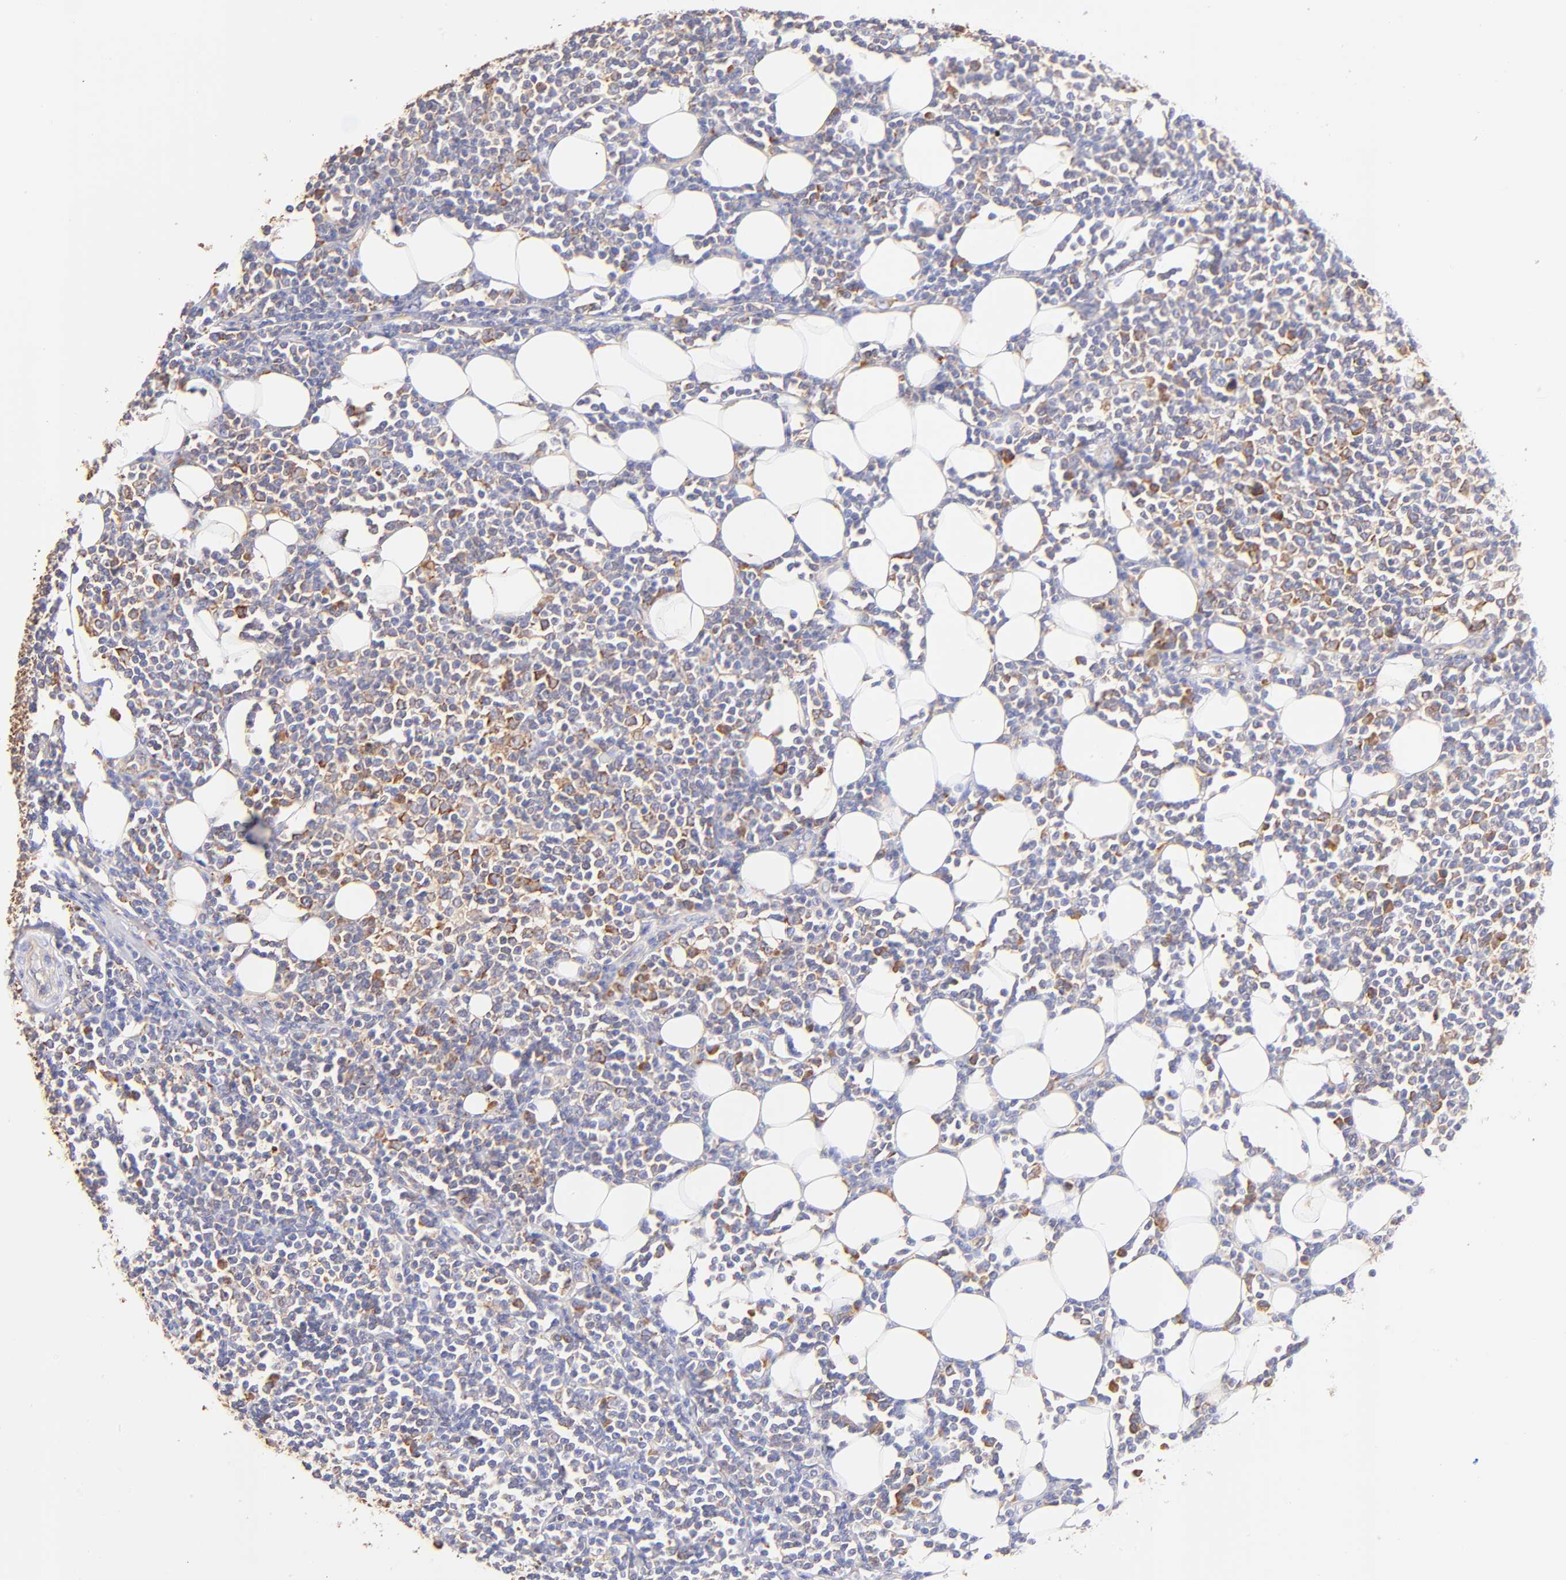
{"staining": {"intensity": "weak", "quantity": "<25%", "location": "cytoplasmic/membranous"}, "tissue": "lymphoma", "cell_type": "Tumor cells", "image_type": "cancer", "snomed": [{"axis": "morphology", "description": "Malignant lymphoma, non-Hodgkin's type, Low grade"}, {"axis": "topography", "description": "Soft tissue"}], "caption": "Immunohistochemical staining of malignant lymphoma, non-Hodgkin's type (low-grade) reveals no significant staining in tumor cells. Brightfield microscopy of immunohistochemistry (IHC) stained with DAB (brown) and hematoxylin (blue), captured at high magnification.", "gene": "RPL30", "patient": {"sex": "male", "age": 92}}